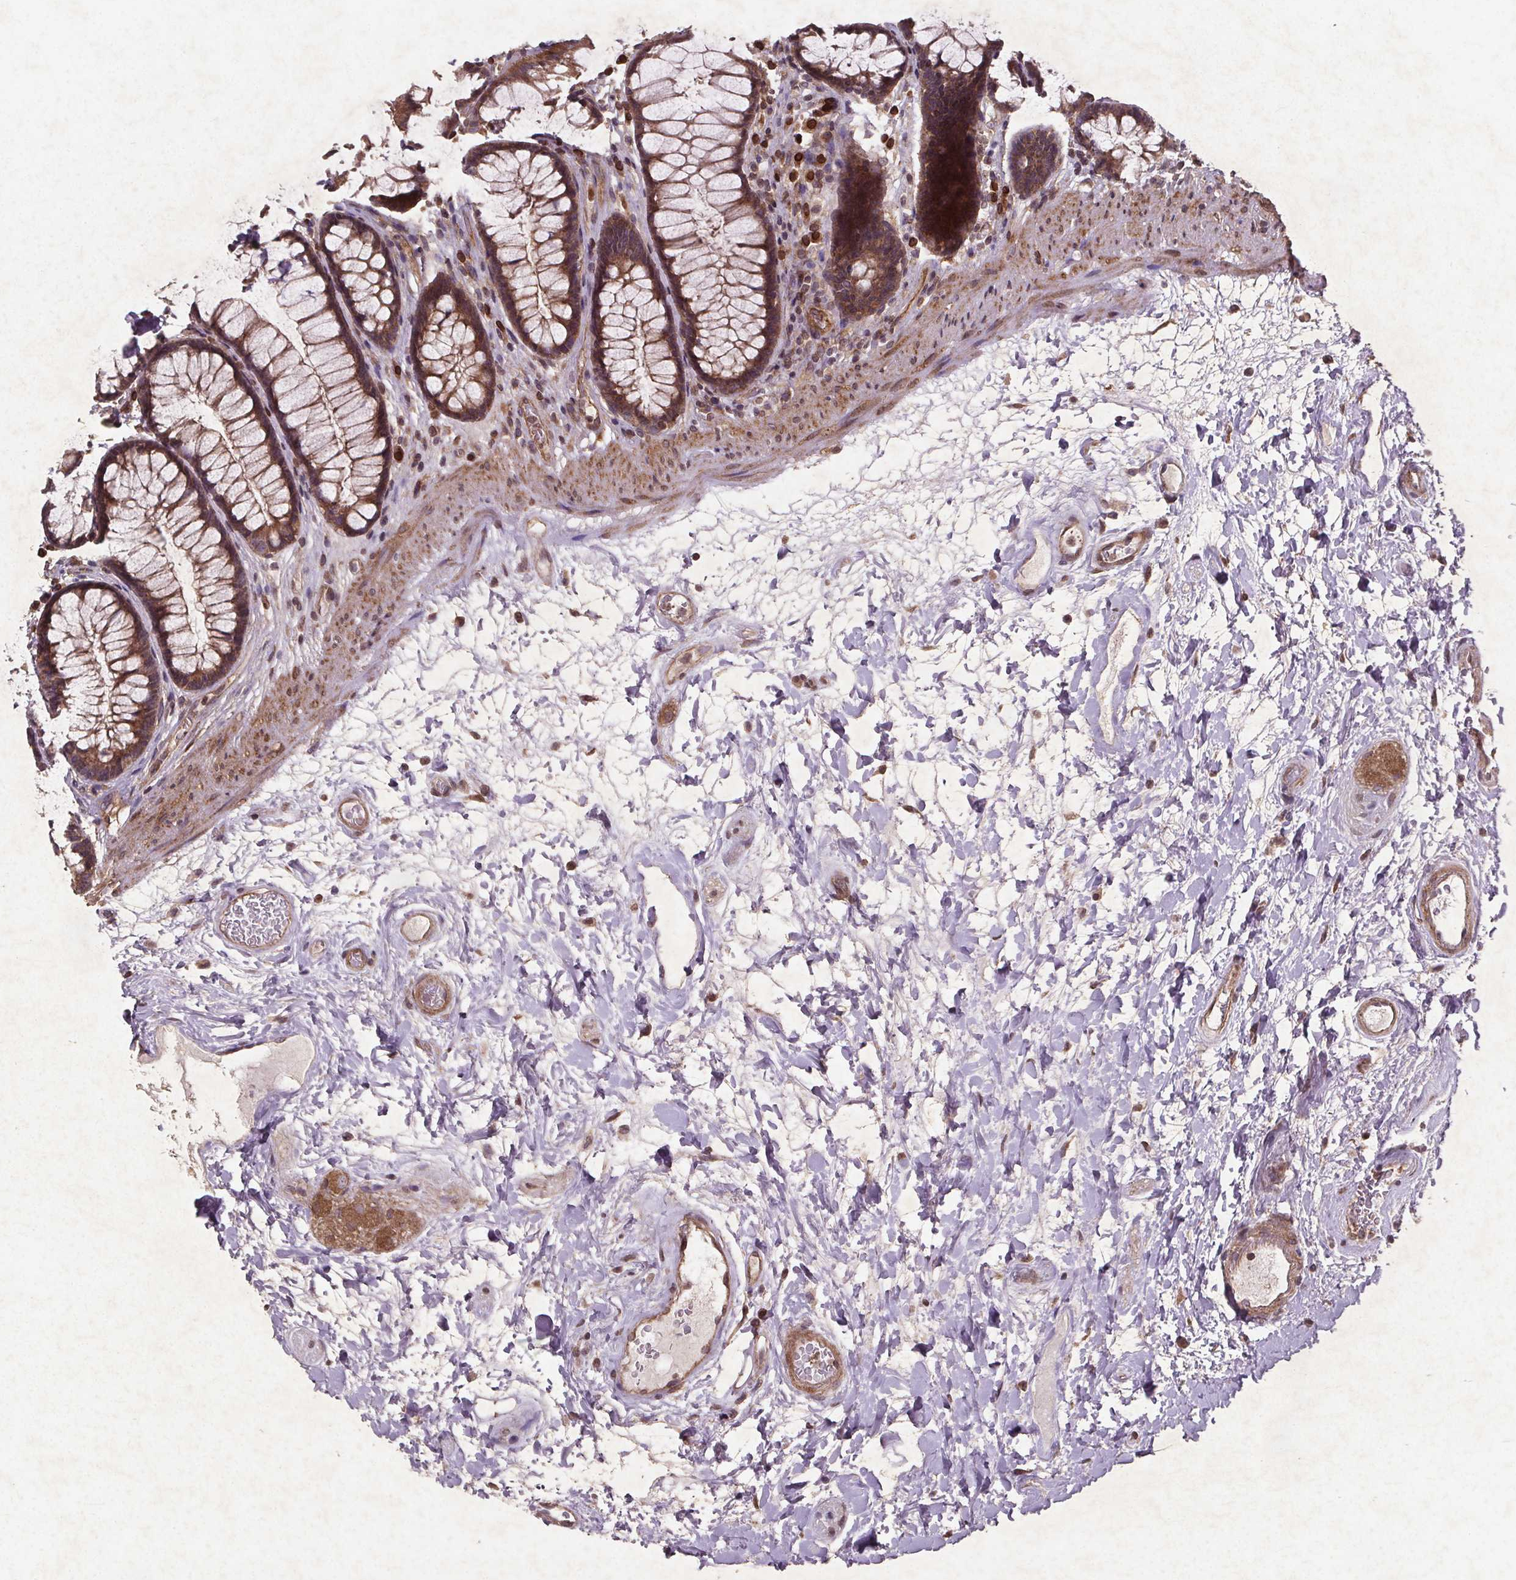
{"staining": {"intensity": "moderate", "quantity": ">75%", "location": "cytoplasmic/membranous"}, "tissue": "rectum", "cell_type": "Glandular cells", "image_type": "normal", "snomed": [{"axis": "morphology", "description": "Normal tissue, NOS"}, {"axis": "topography", "description": "Rectum"}], "caption": "Brown immunohistochemical staining in normal rectum reveals moderate cytoplasmic/membranous expression in approximately >75% of glandular cells.", "gene": "STRN3", "patient": {"sex": "male", "age": 72}}